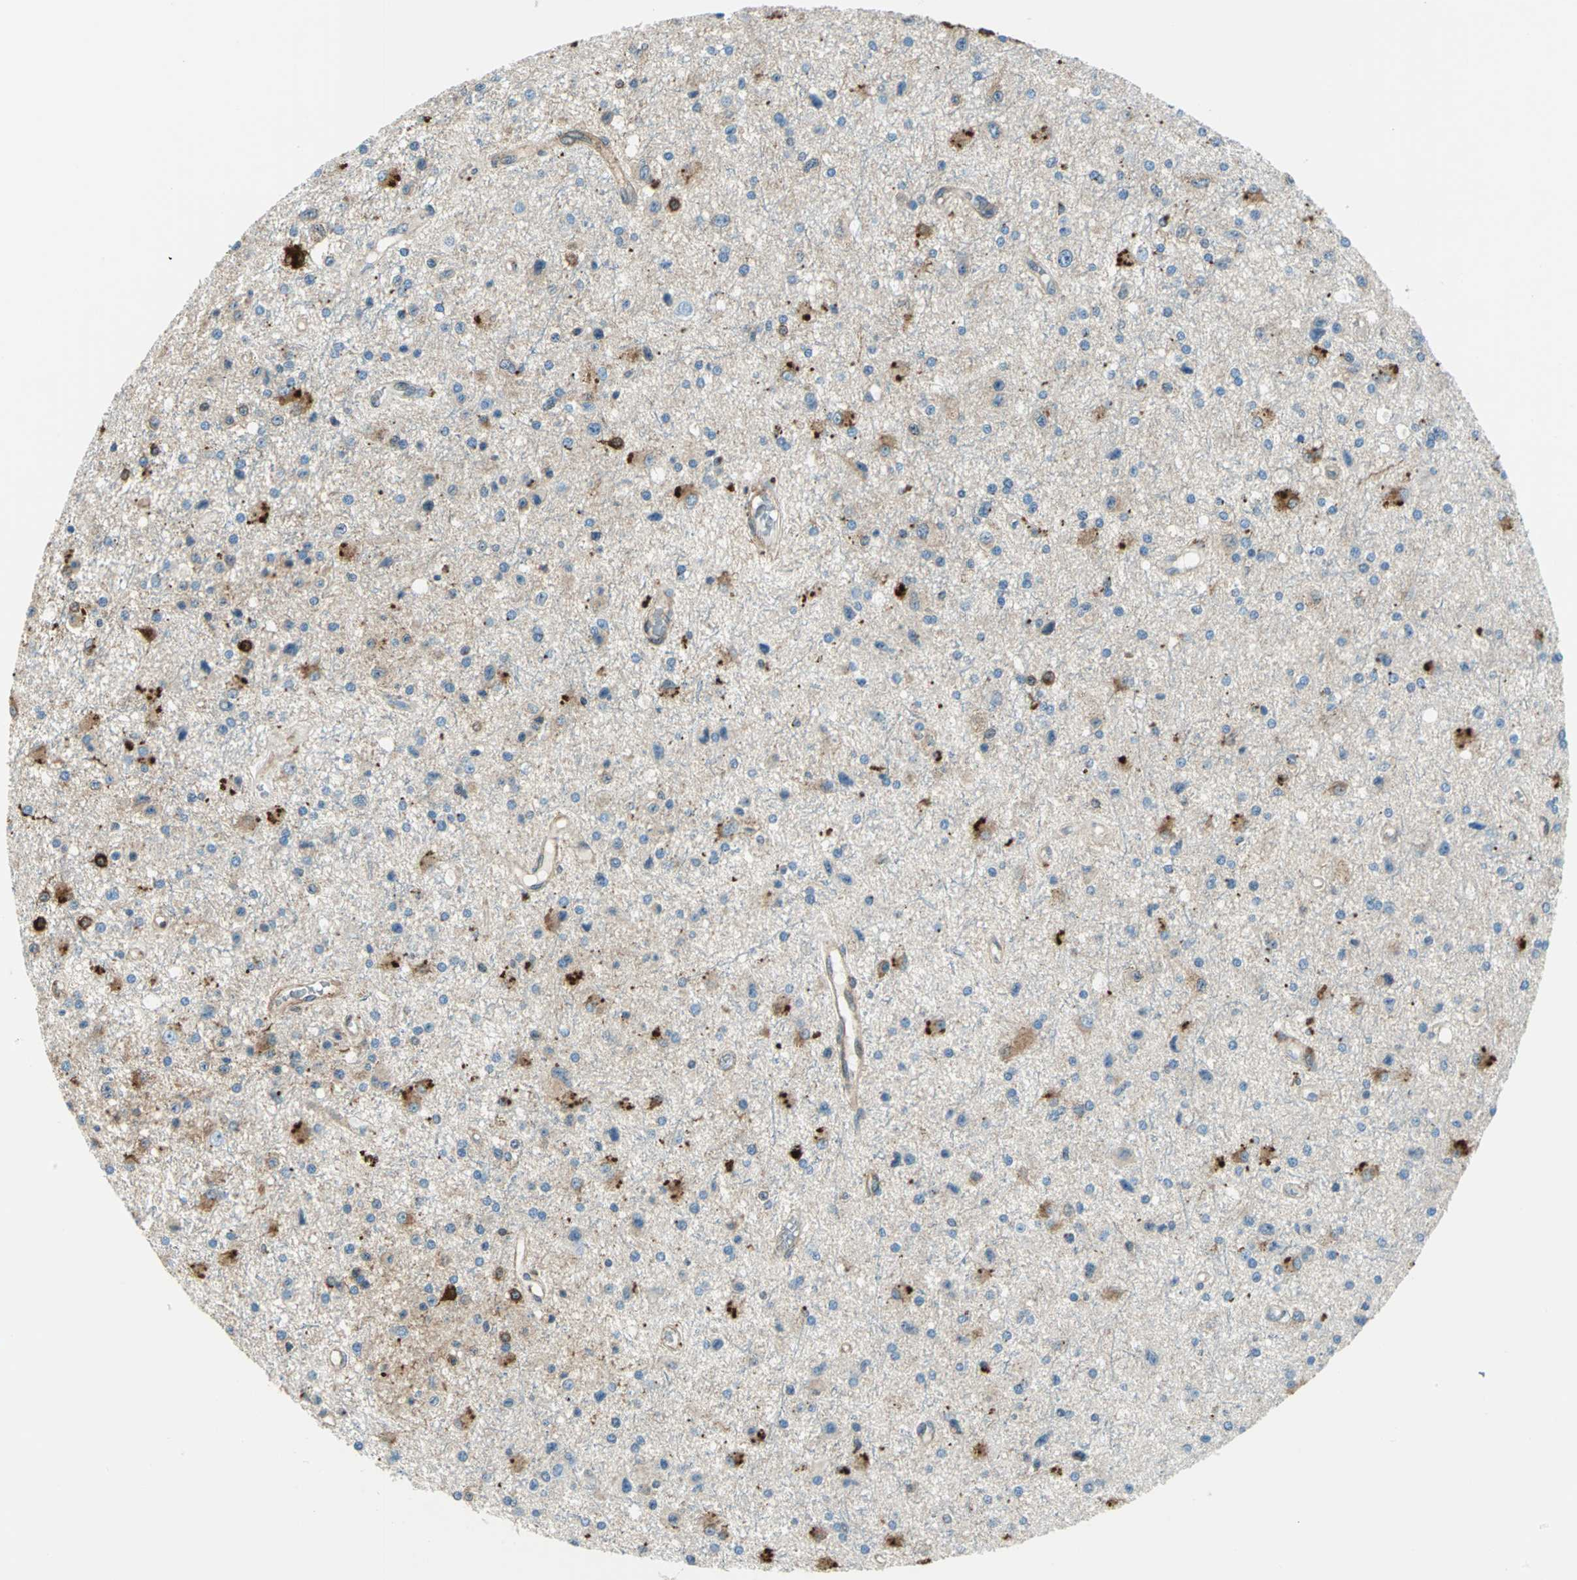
{"staining": {"intensity": "moderate", "quantity": "25%-75%", "location": "cytoplasmic/membranous"}, "tissue": "glioma", "cell_type": "Tumor cells", "image_type": "cancer", "snomed": [{"axis": "morphology", "description": "Glioma, malignant, Low grade"}, {"axis": "topography", "description": "Brain"}], "caption": "Immunohistochemical staining of human glioma demonstrates medium levels of moderate cytoplasmic/membranous protein staining in about 25%-75% of tumor cells. The staining is performed using DAB (3,3'-diaminobenzidine) brown chromogen to label protein expression. The nuclei are counter-stained blue using hematoxylin.", "gene": "HSPB1", "patient": {"sex": "male", "age": 58}}